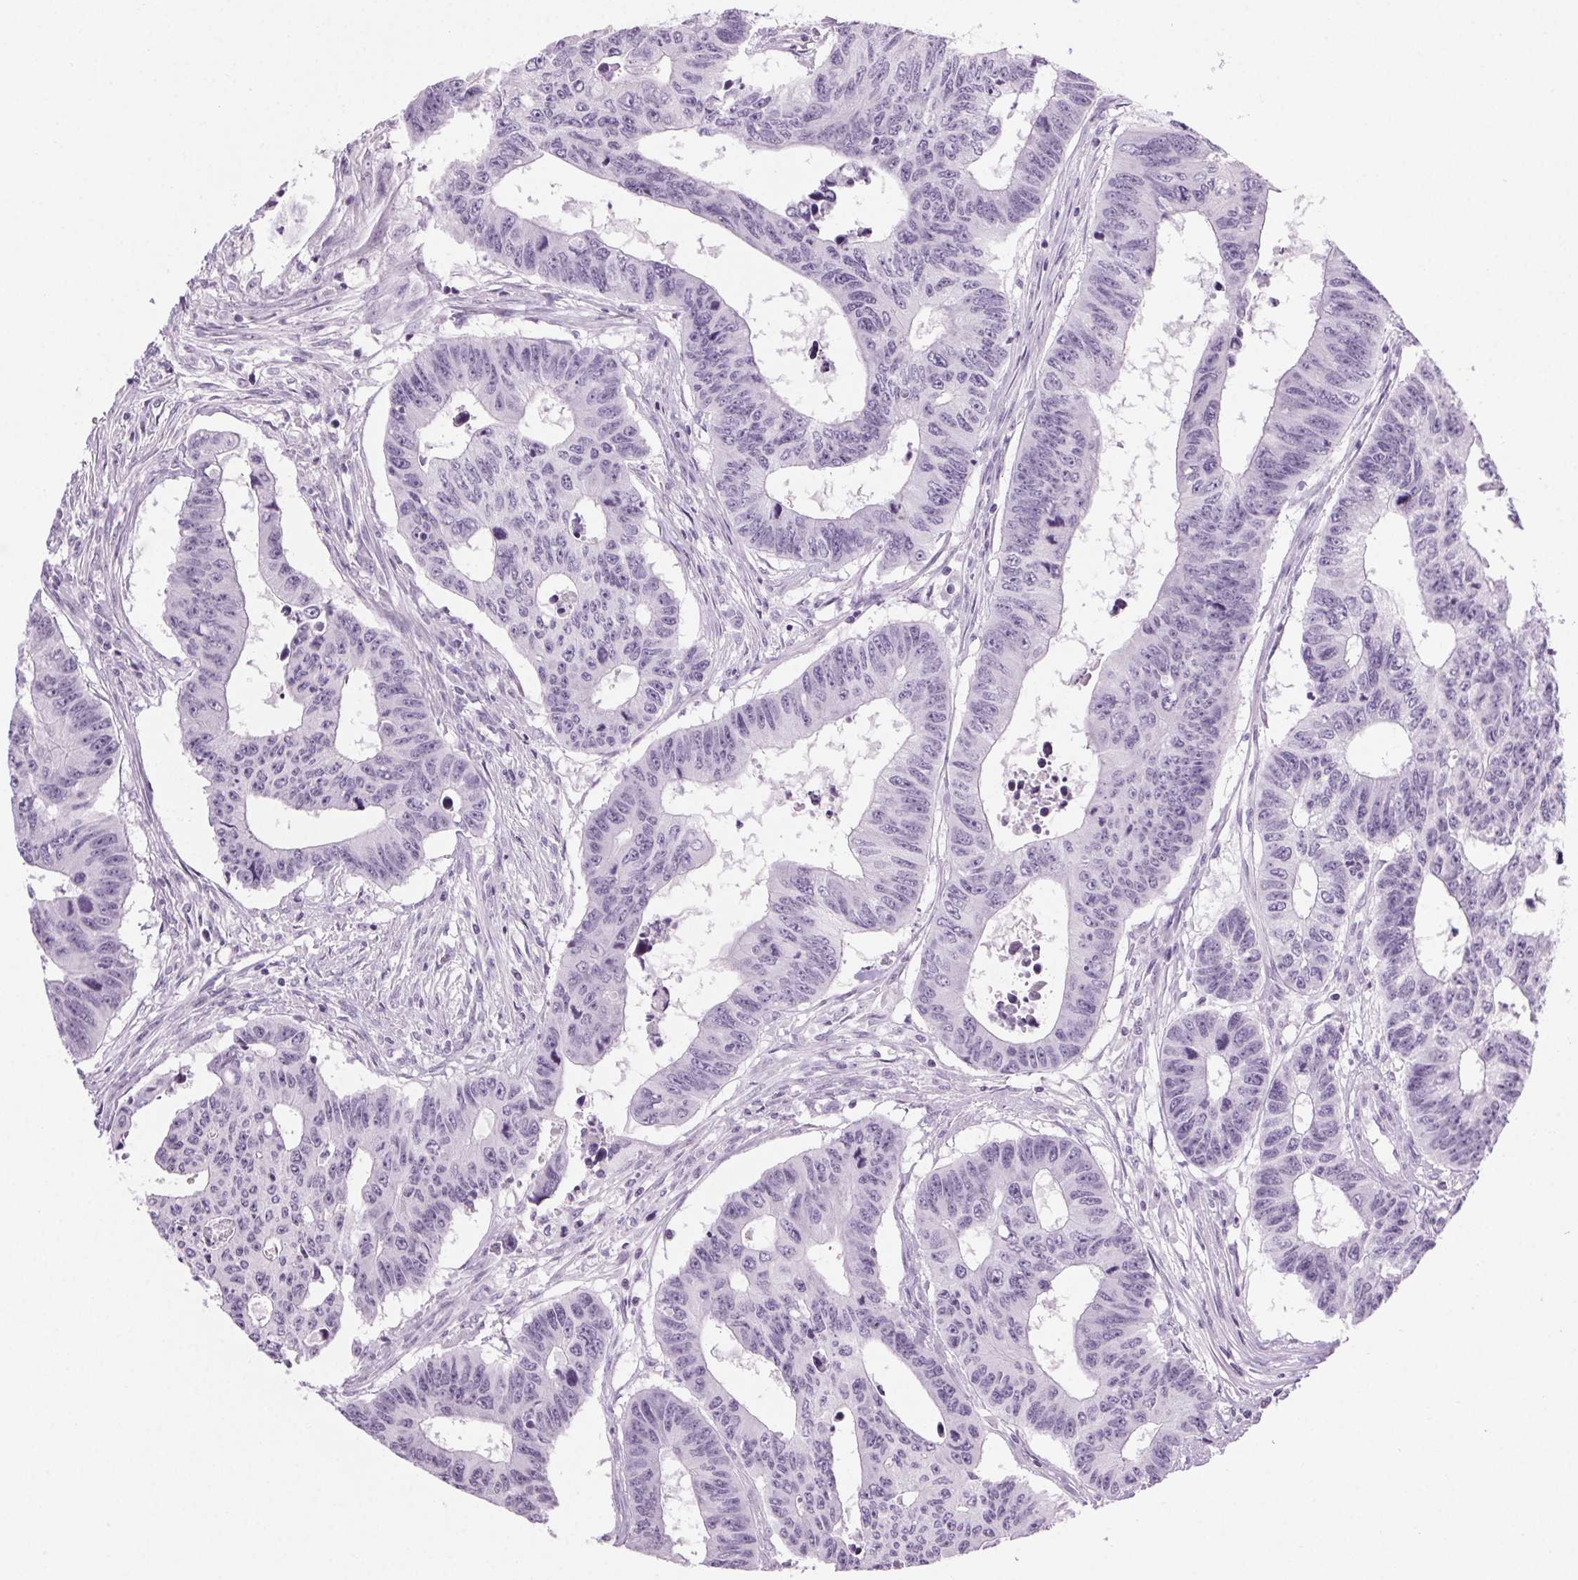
{"staining": {"intensity": "negative", "quantity": "none", "location": "none"}, "tissue": "colorectal cancer", "cell_type": "Tumor cells", "image_type": "cancer", "snomed": [{"axis": "morphology", "description": "Adenocarcinoma, NOS"}, {"axis": "topography", "description": "Rectum"}], "caption": "There is no significant positivity in tumor cells of adenocarcinoma (colorectal).", "gene": "LRP2", "patient": {"sex": "female", "age": 85}}